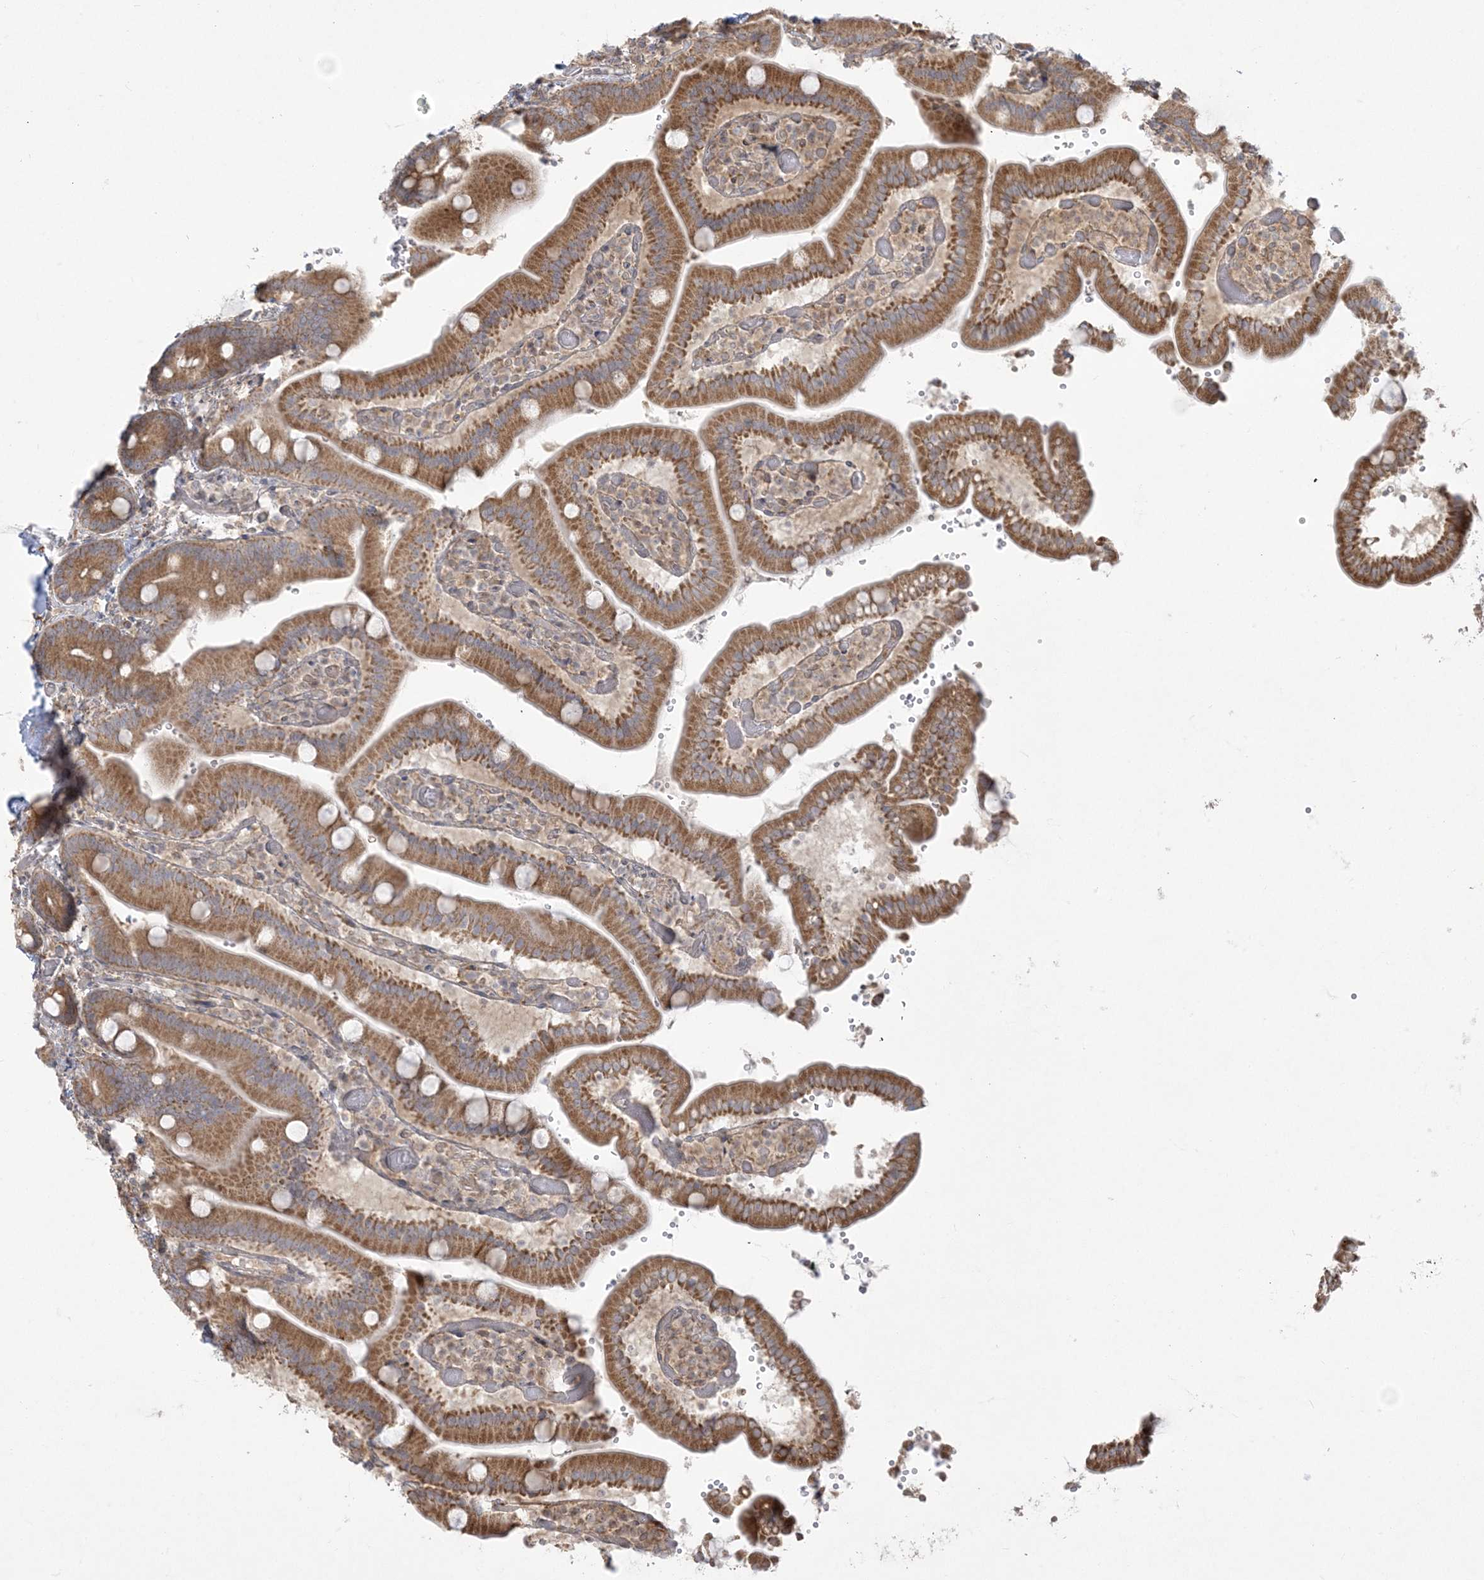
{"staining": {"intensity": "moderate", "quantity": ">75%", "location": "cytoplasmic/membranous"}, "tissue": "duodenum", "cell_type": "Glandular cells", "image_type": "normal", "snomed": [{"axis": "morphology", "description": "Normal tissue, NOS"}, {"axis": "topography", "description": "Duodenum"}], "caption": "Protein positivity by IHC displays moderate cytoplasmic/membranous expression in about >75% of glandular cells in benign duodenum. (Brightfield microscopy of DAB IHC at high magnification).", "gene": "ZC3H6", "patient": {"sex": "female", "age": 62}}